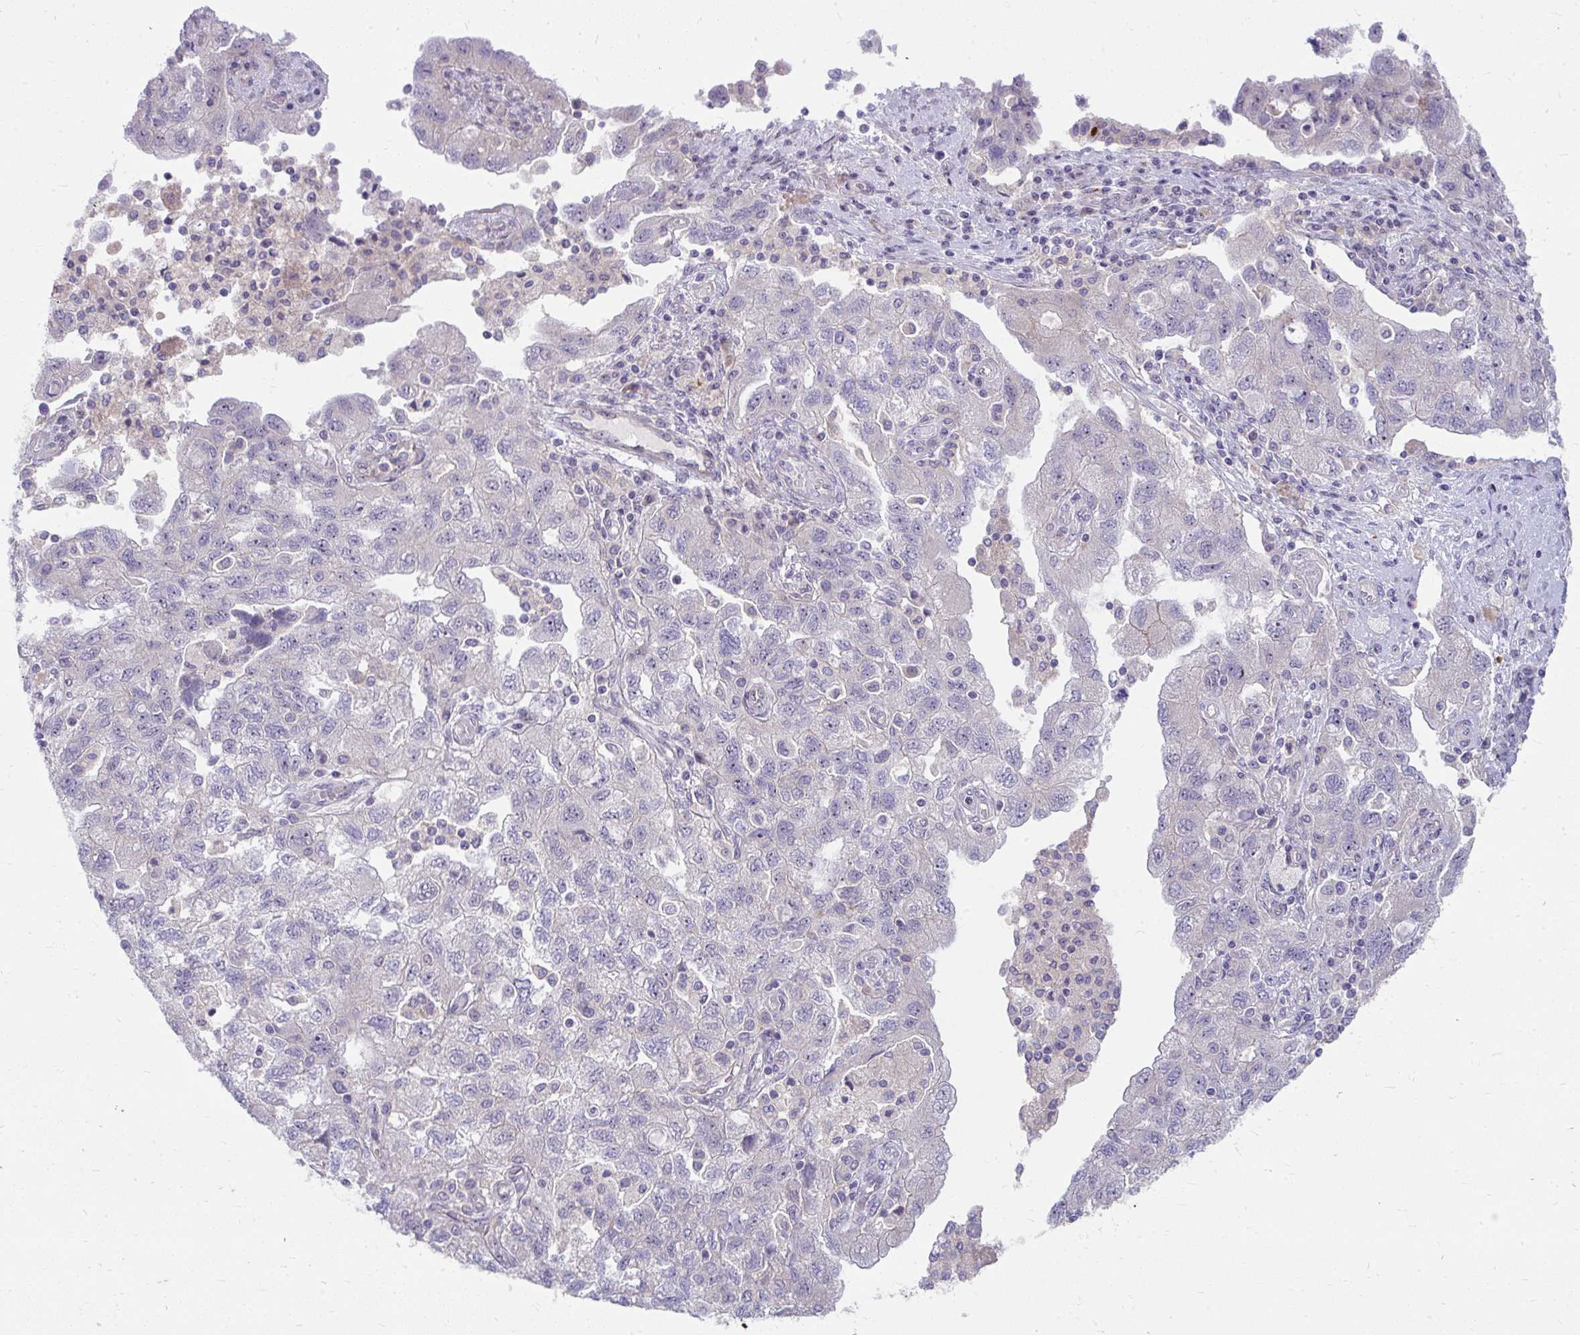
{"staining": {"intensity": "negative", "quantity": "none", "location": "none"}, "tissue": "ovarian cancer", "cell_type": "Tumor cells", "image_type": "cancer", "snomed": [{"axis": "morphology", "description": "Carcinoma, NOS"}, {"axis": "morphology", "description": "Cystadenocarcinoma, serous, NOS"}, {"axis": "topography", "description": "Ovary"}], "caption": "Tumor cells show no significant protein expression in ovarian serous cystadenocarcinoma.", "gene": "MUS81", "patient": {"sex": "female", "age": 69}}